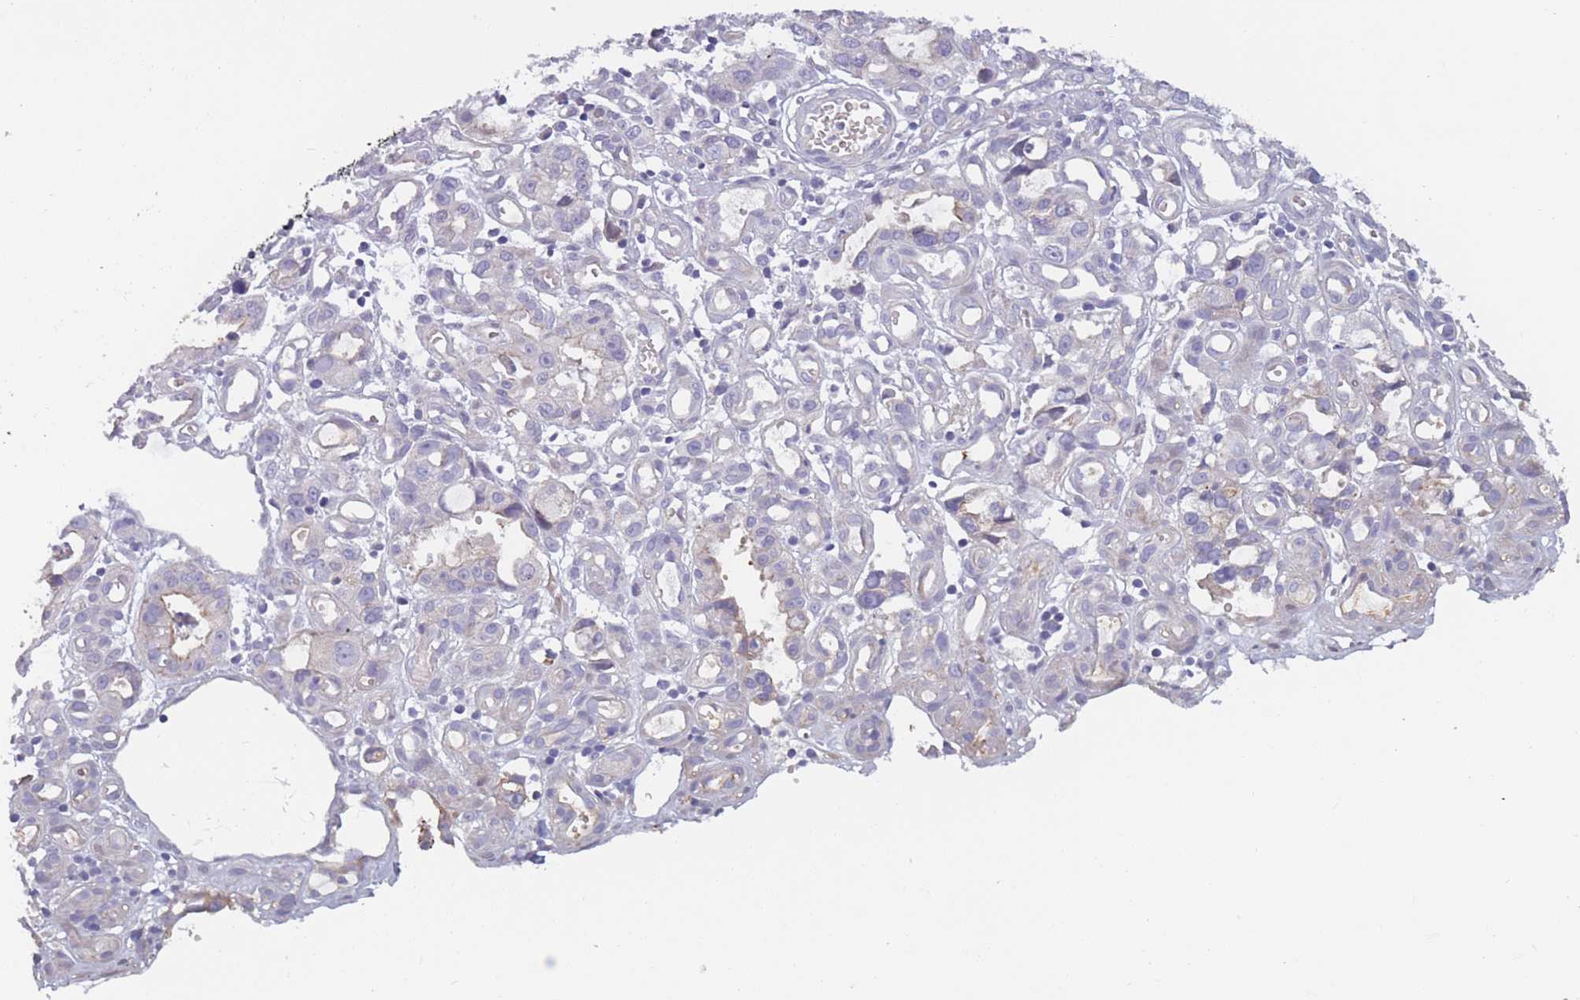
{"staining": {"intensity": "moderate", "quantity": "<25%", "location": "cytoplasmic/membranous"}, "tissue": "stomach cancer", "cell_type": "Tumor cells", "image_type": "cancer", "snomed": [{"axis": "morphology", "description": "Adenocarcinoma, NOS"}, {"axis": "topography", "description": "Stomach"}], "caption": "Immunohistochemical staining of human adenocarcinoma (stomach) shows moderate cytoplasmic/membranous protein expression in approximately <25% of tumor cells.", "gene": "FAM83F", "patient": {"sex": "male", "age": 55}}